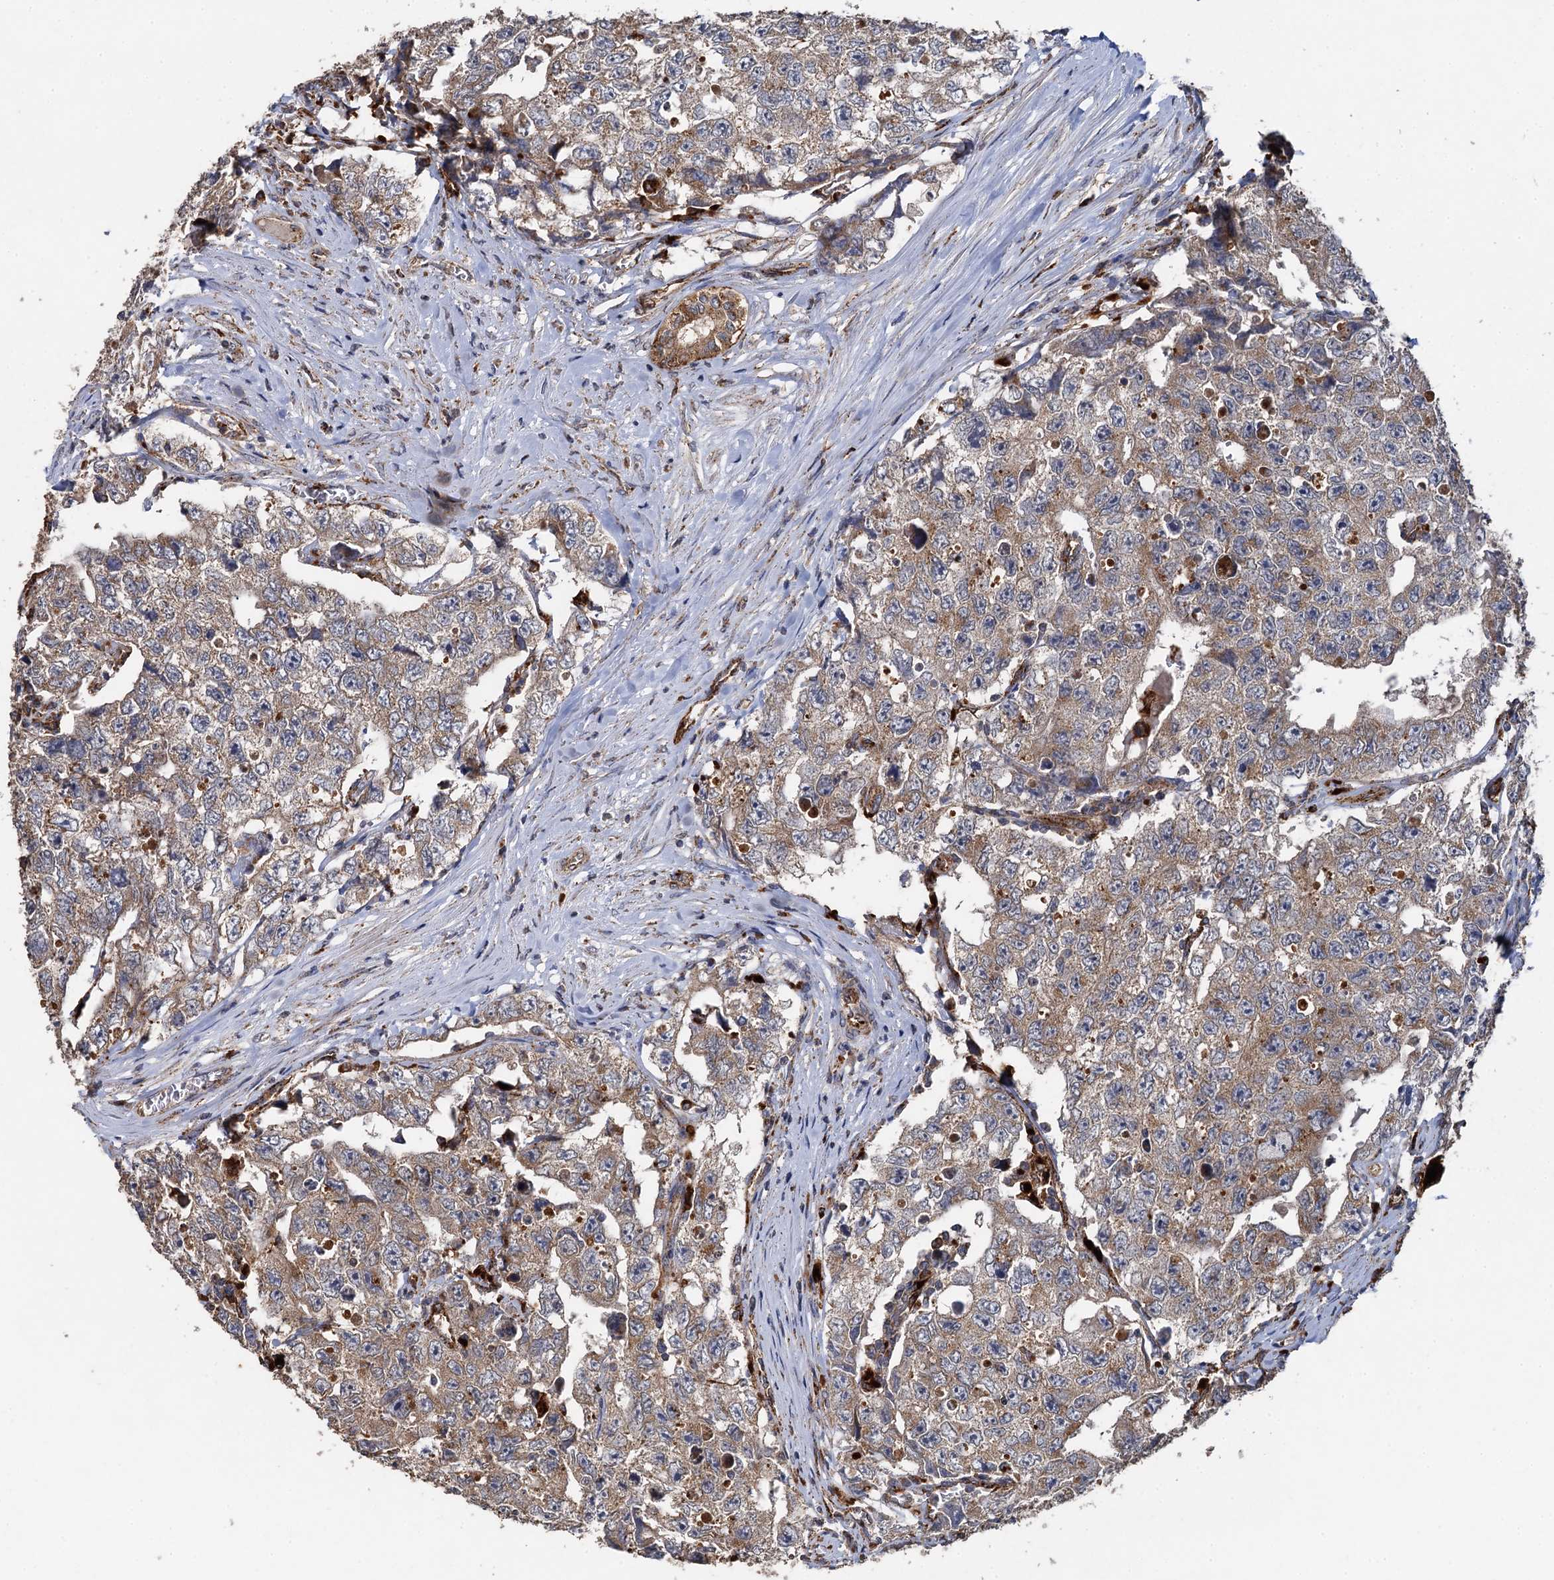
{"staining": {"intensity": "moderate", "quantity": "25%-75%", "location": "cytoplasmic/membranous"}, "tissue": "testis cancer", "cell_type": "Tumor cells", "image_type": "cancer", "snomed": [{"axis": "morphology", "description": "Carcinoma, Embryonal, NOS"}, {"axis": "topography", "description": "Testis"}], "caption": "Protein positivity by IHC reveals moderate cytoplasmic/membranous positivity in about 25%-75% of tumor cells in testis cancer (embryonal carcinoma).", "gene": "GBA1", "patient": {"sex": "male", "age": 17}}